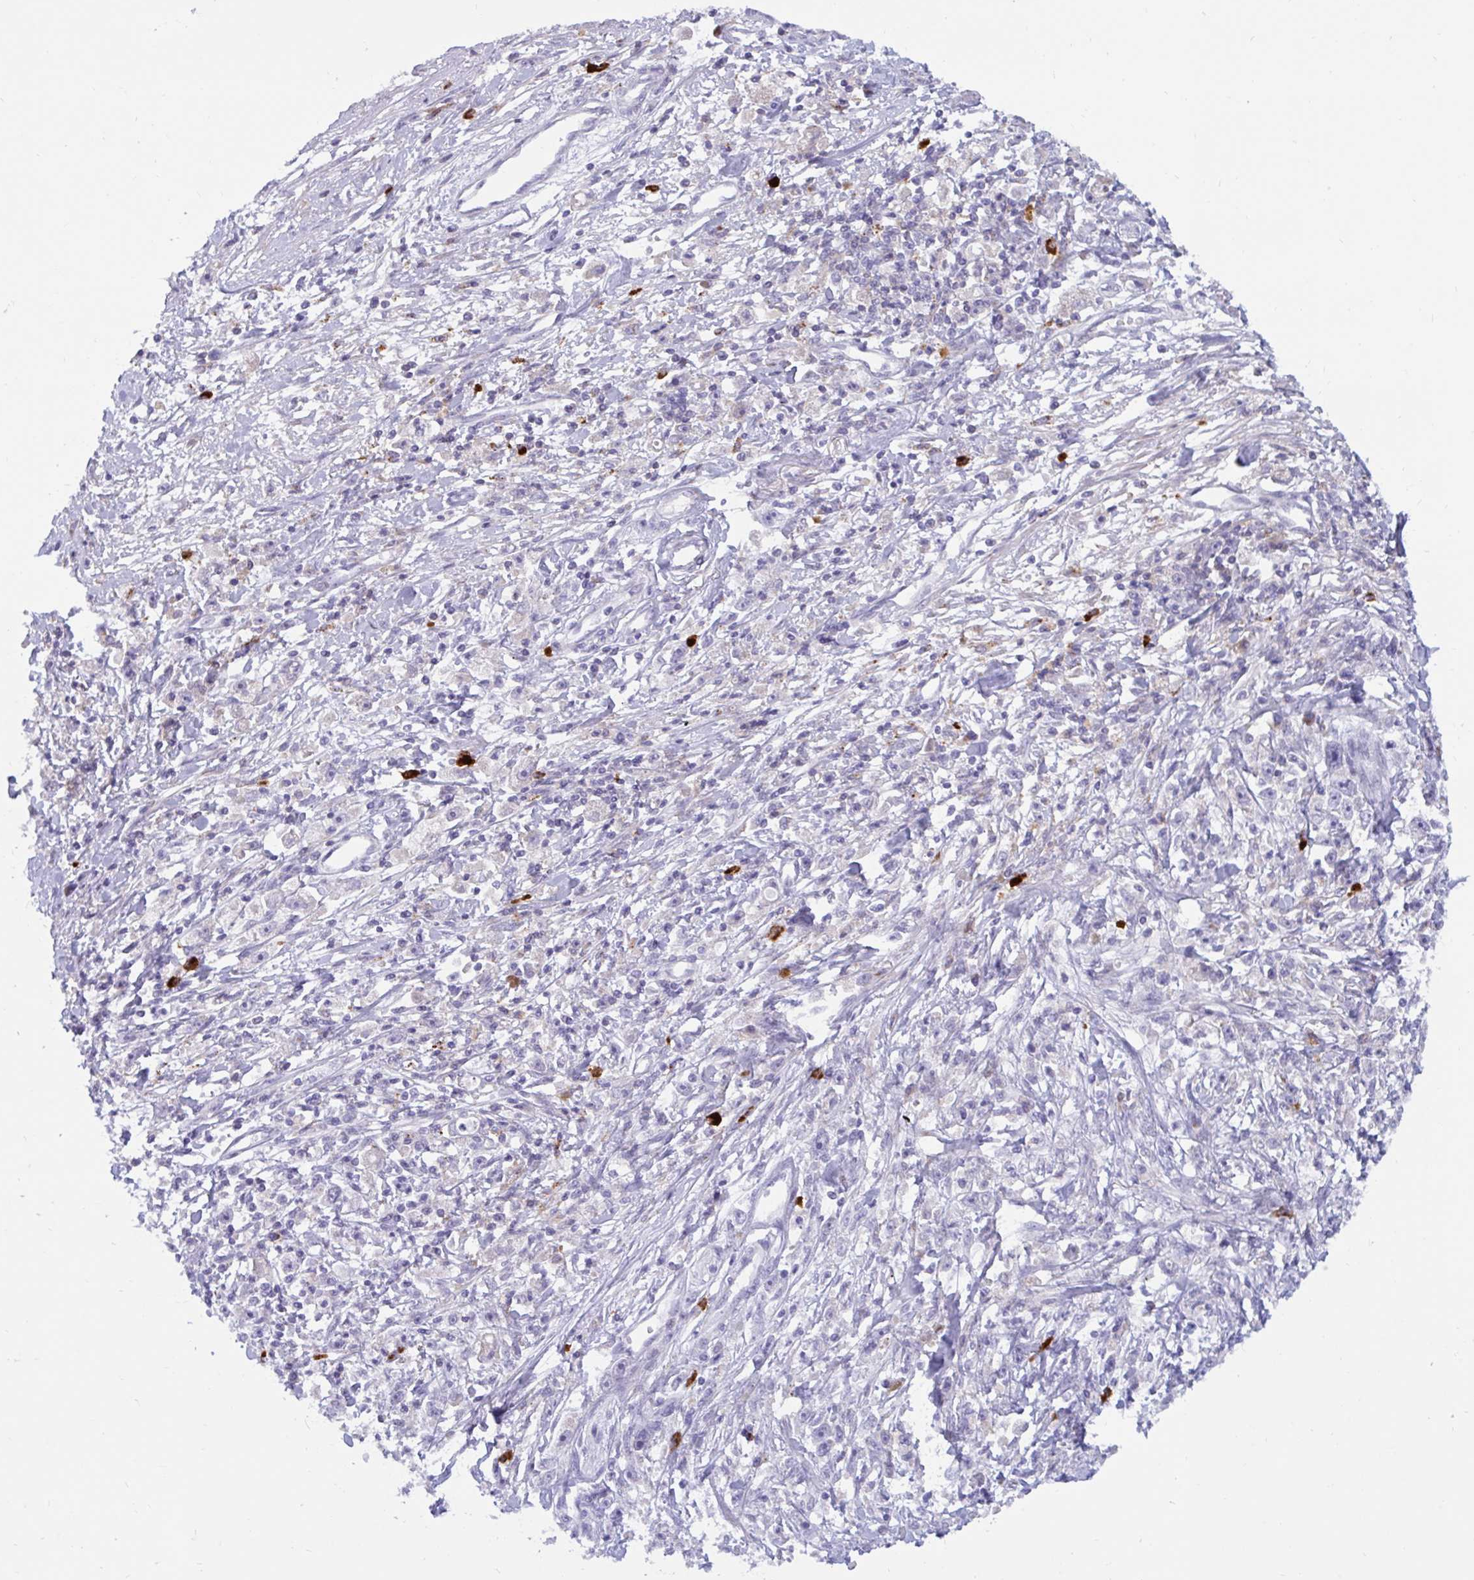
{"staining": {"intensity": "negative", "quantity": "none", "location": "none"}, "tissue": "stomach cancer", "cell_type": "Tumor cells", "image_type": "cancer", "snomed": [{"axis": "morphology", "description": "Adenocarcinoma, NOS"}, {"axis": "topography", "description": "Stomach"}], "caption": "This histopathology image is of stomach cancer (adenocarcinoma) stained with IHC to label a protein in brown with the nuclei are counter-stained blue. There is no positivity in tumor cells.", "gene": "FAM219B", "patient": {"sex": "female", "age": 59}}